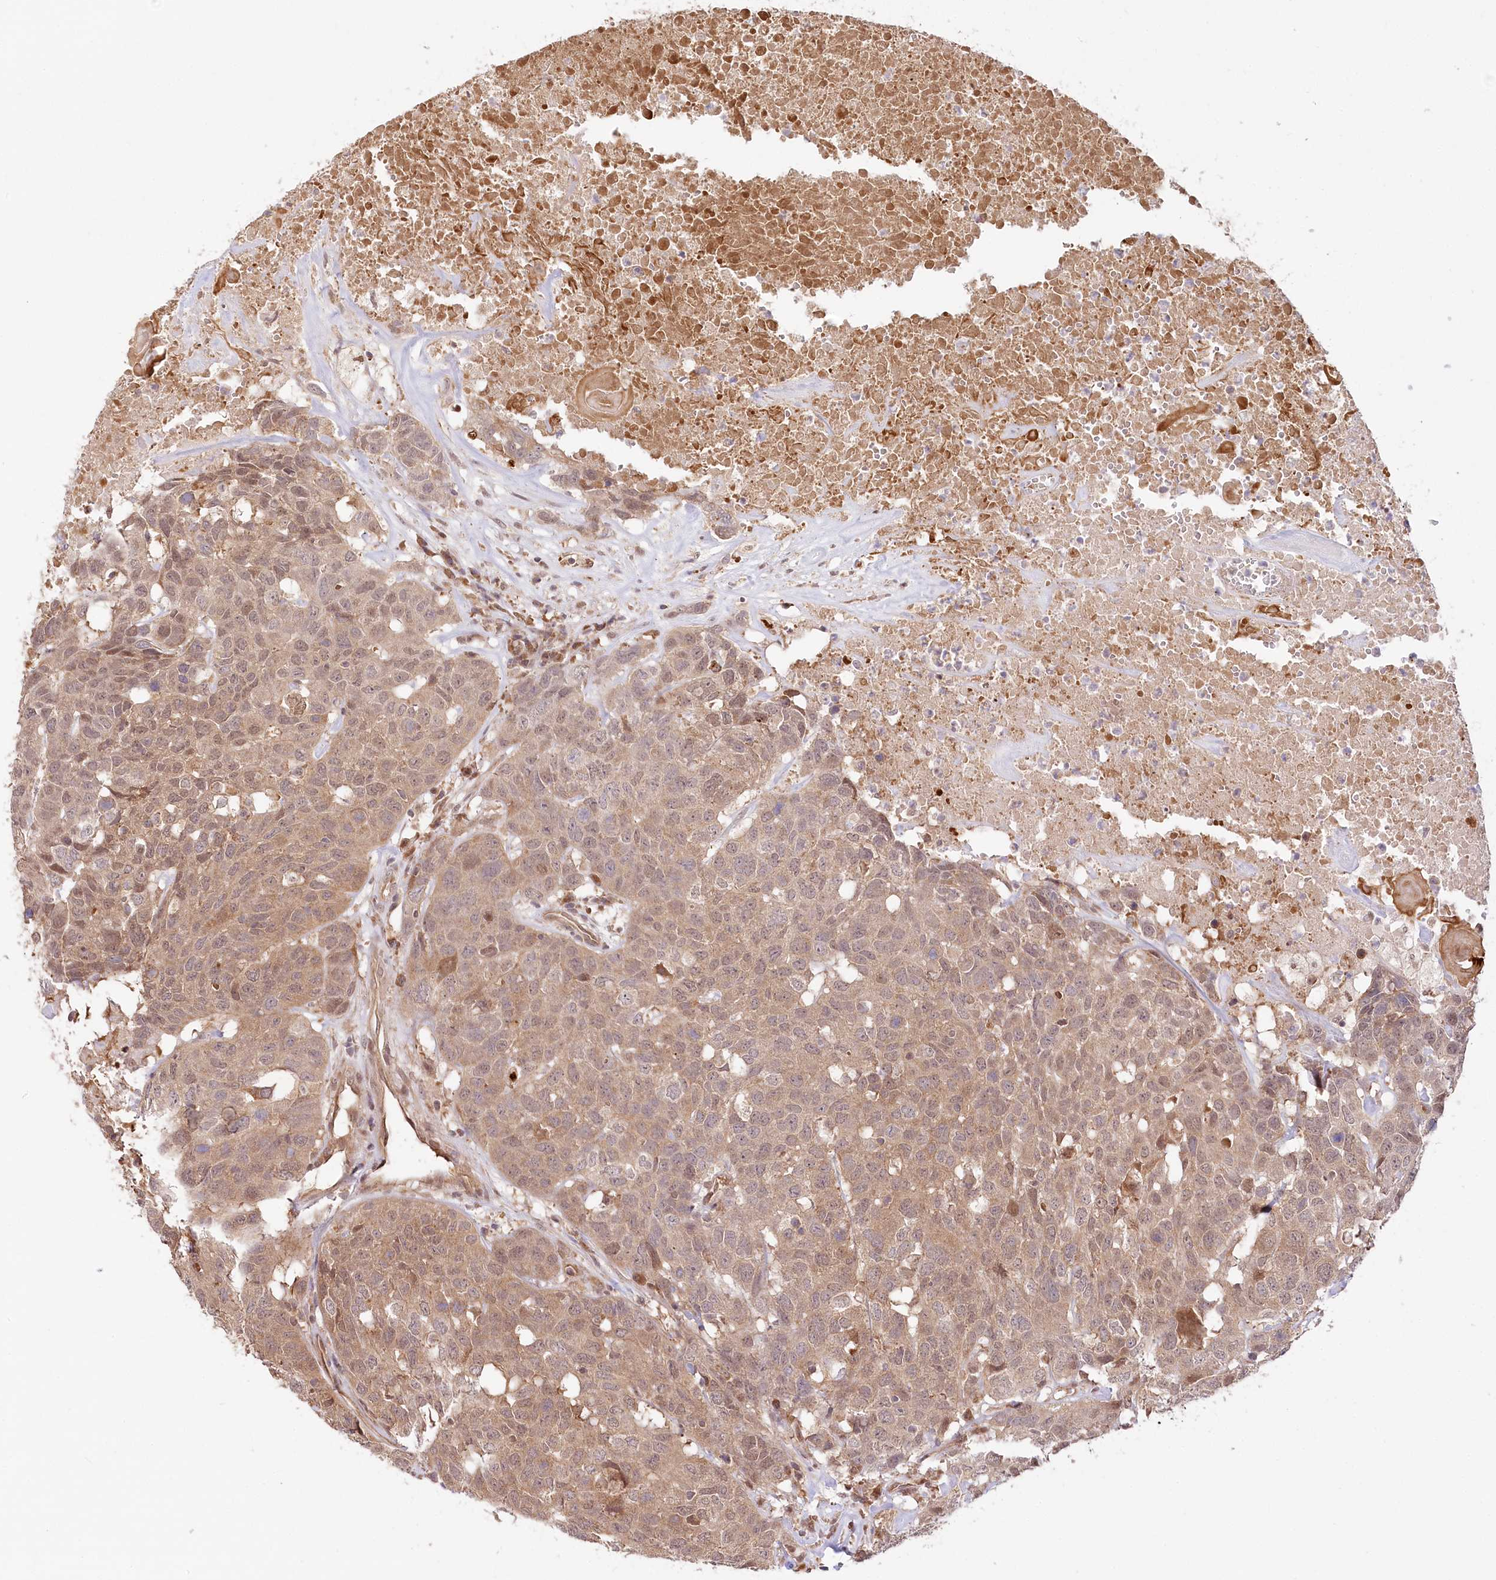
{"staining": {"intensity": "moderate", "quantity": ">75%", "location": "cytoplasmic/membranous,nuclear"}, "tissue": "head and neck cancer", "cell_type": "Tumor cells", "image_type": "cancer", "snomed": [{"axis": "morphology", "description": "Squamous cell carcinoma, NOS"}, {"axis": "topography", "description": "Head-Neck"}], "caption": "Head and neck squamous cell carcinoma stained with a brown dye reveals moderate cytoplasmic/membranous and nuclear positive expression in approximately >75% of tumor cells.", "gene": "CEP70", "patient": {"sex": "male", "age": 66}}